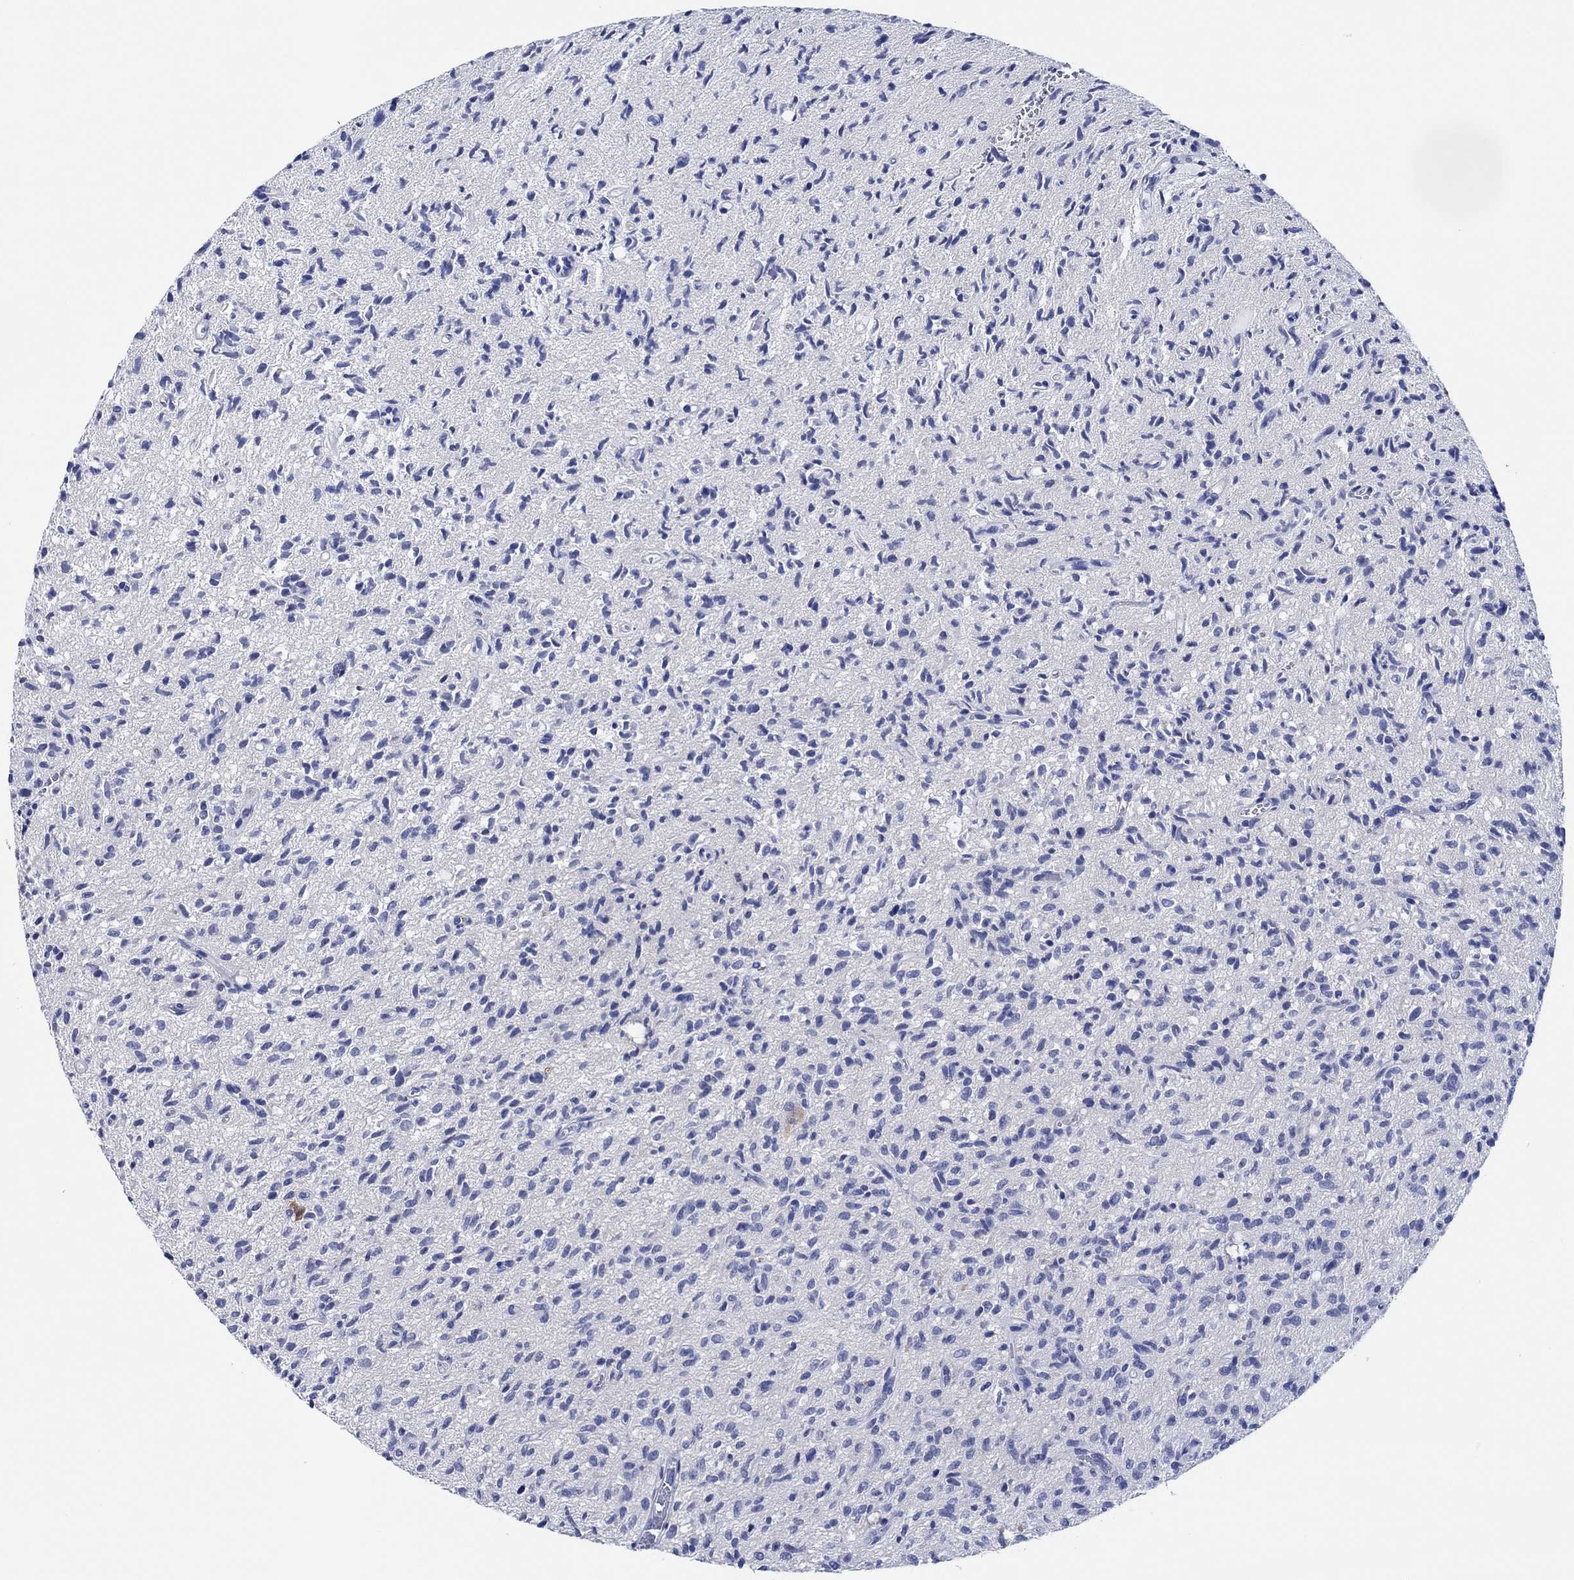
{"staining": {"intensity": "negative", "quantity": "none", "location": "none"}, "tissue": "glioma", "cell_type": "Tumor cells", "image_type": "cancer", "snomed": [{"axis": "morphology", "description": "Glioma, malignant, High grade"}, {"axis": "topography", "description": "Brain"}], "caption": "A micrograph of malignant high-grade glioma stained for a protein exhibits no brown staining in tumor cells.", "gene": "CPNE6", "patient": {"sex": "male", "age": 64}}